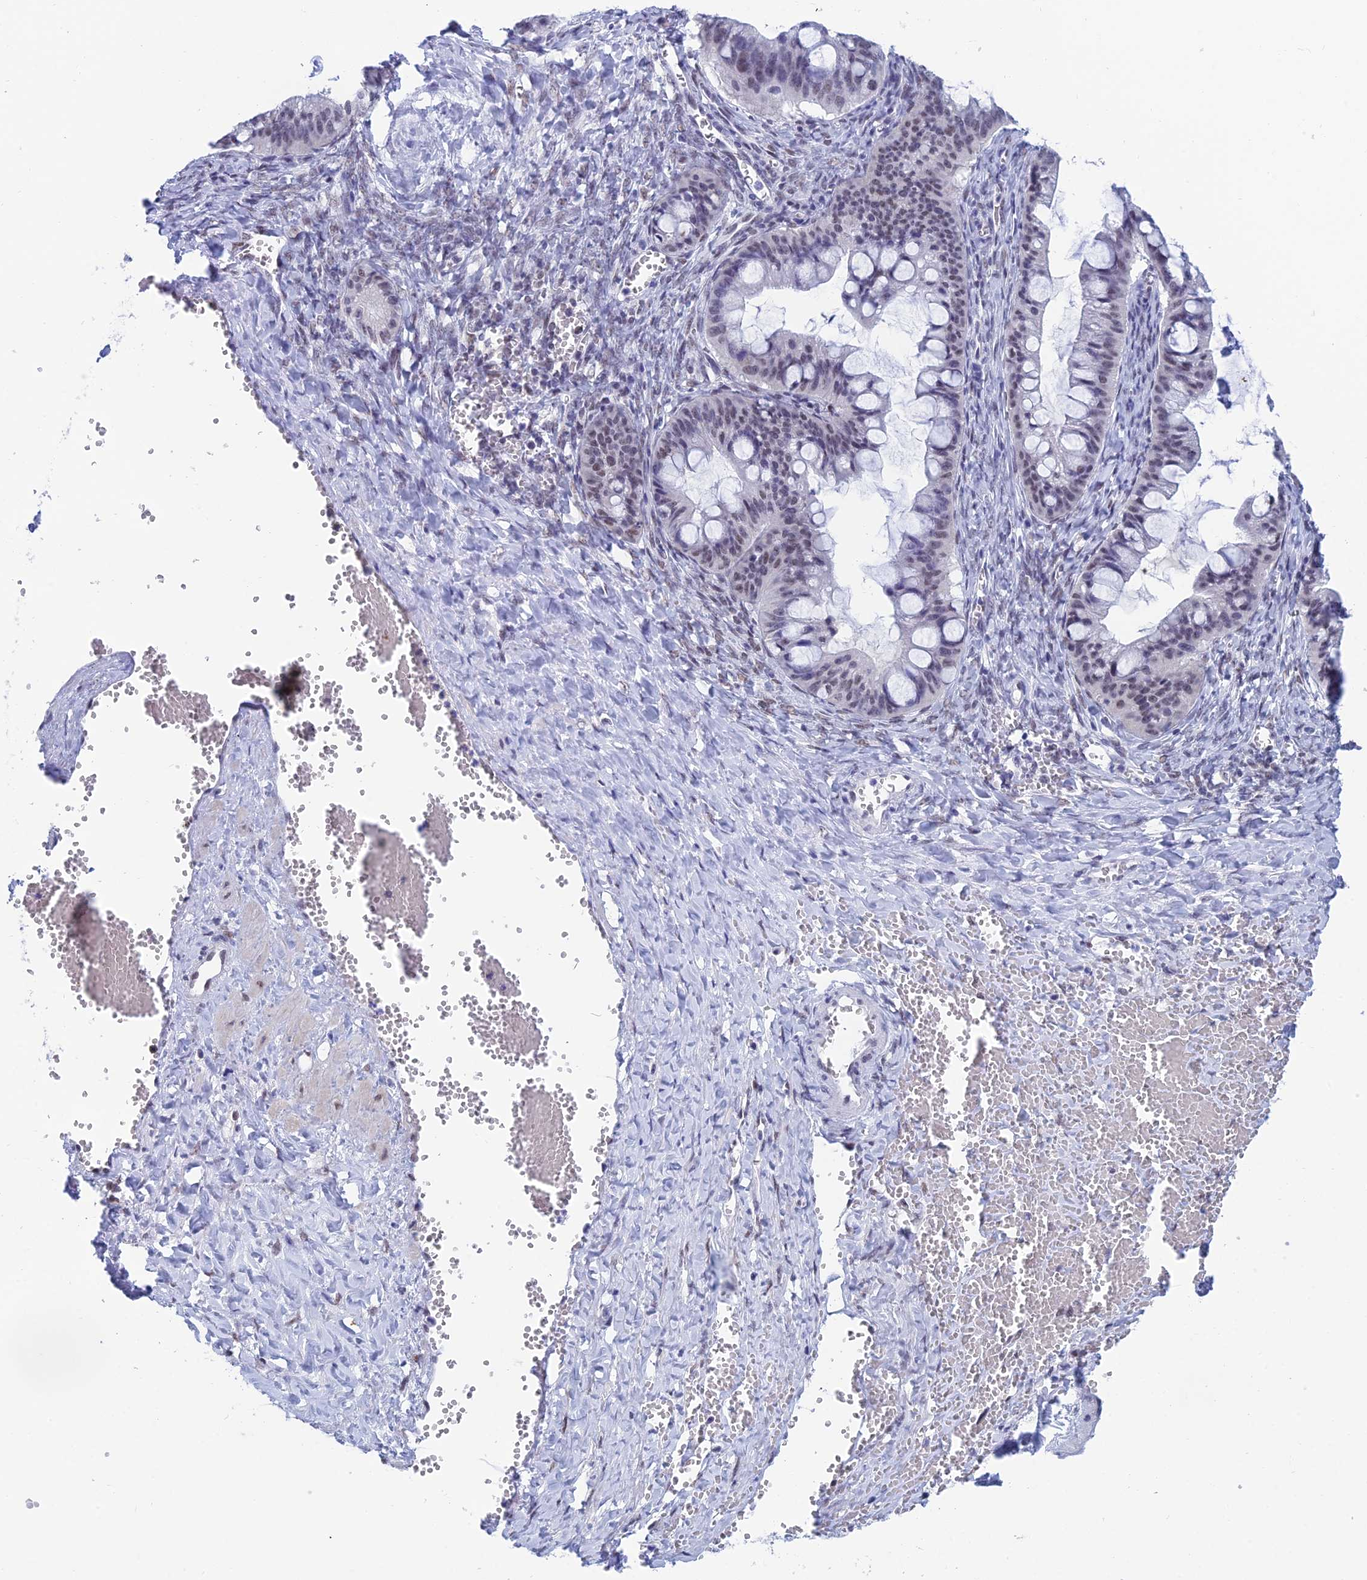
{"staining": {"intensity": "weak", "quantity": "<25%", "location": "nuclear"}, "tissue": "ovarian cancer", "cell_type": "Tumor cells", "image_type": "cancer", "snomed": [{"axis": "morphology", "description": "Cystadenocarcinoma, mucinous, NOS"}, {"axis": "topography", "description": "Ovary"}], "caption": "Tumor cells are negative for brown protein staining in ovarian mucinous cystadenocarcinoma.", "gene": "NABP2", "patient": {"sex": "female", "age": 73}}